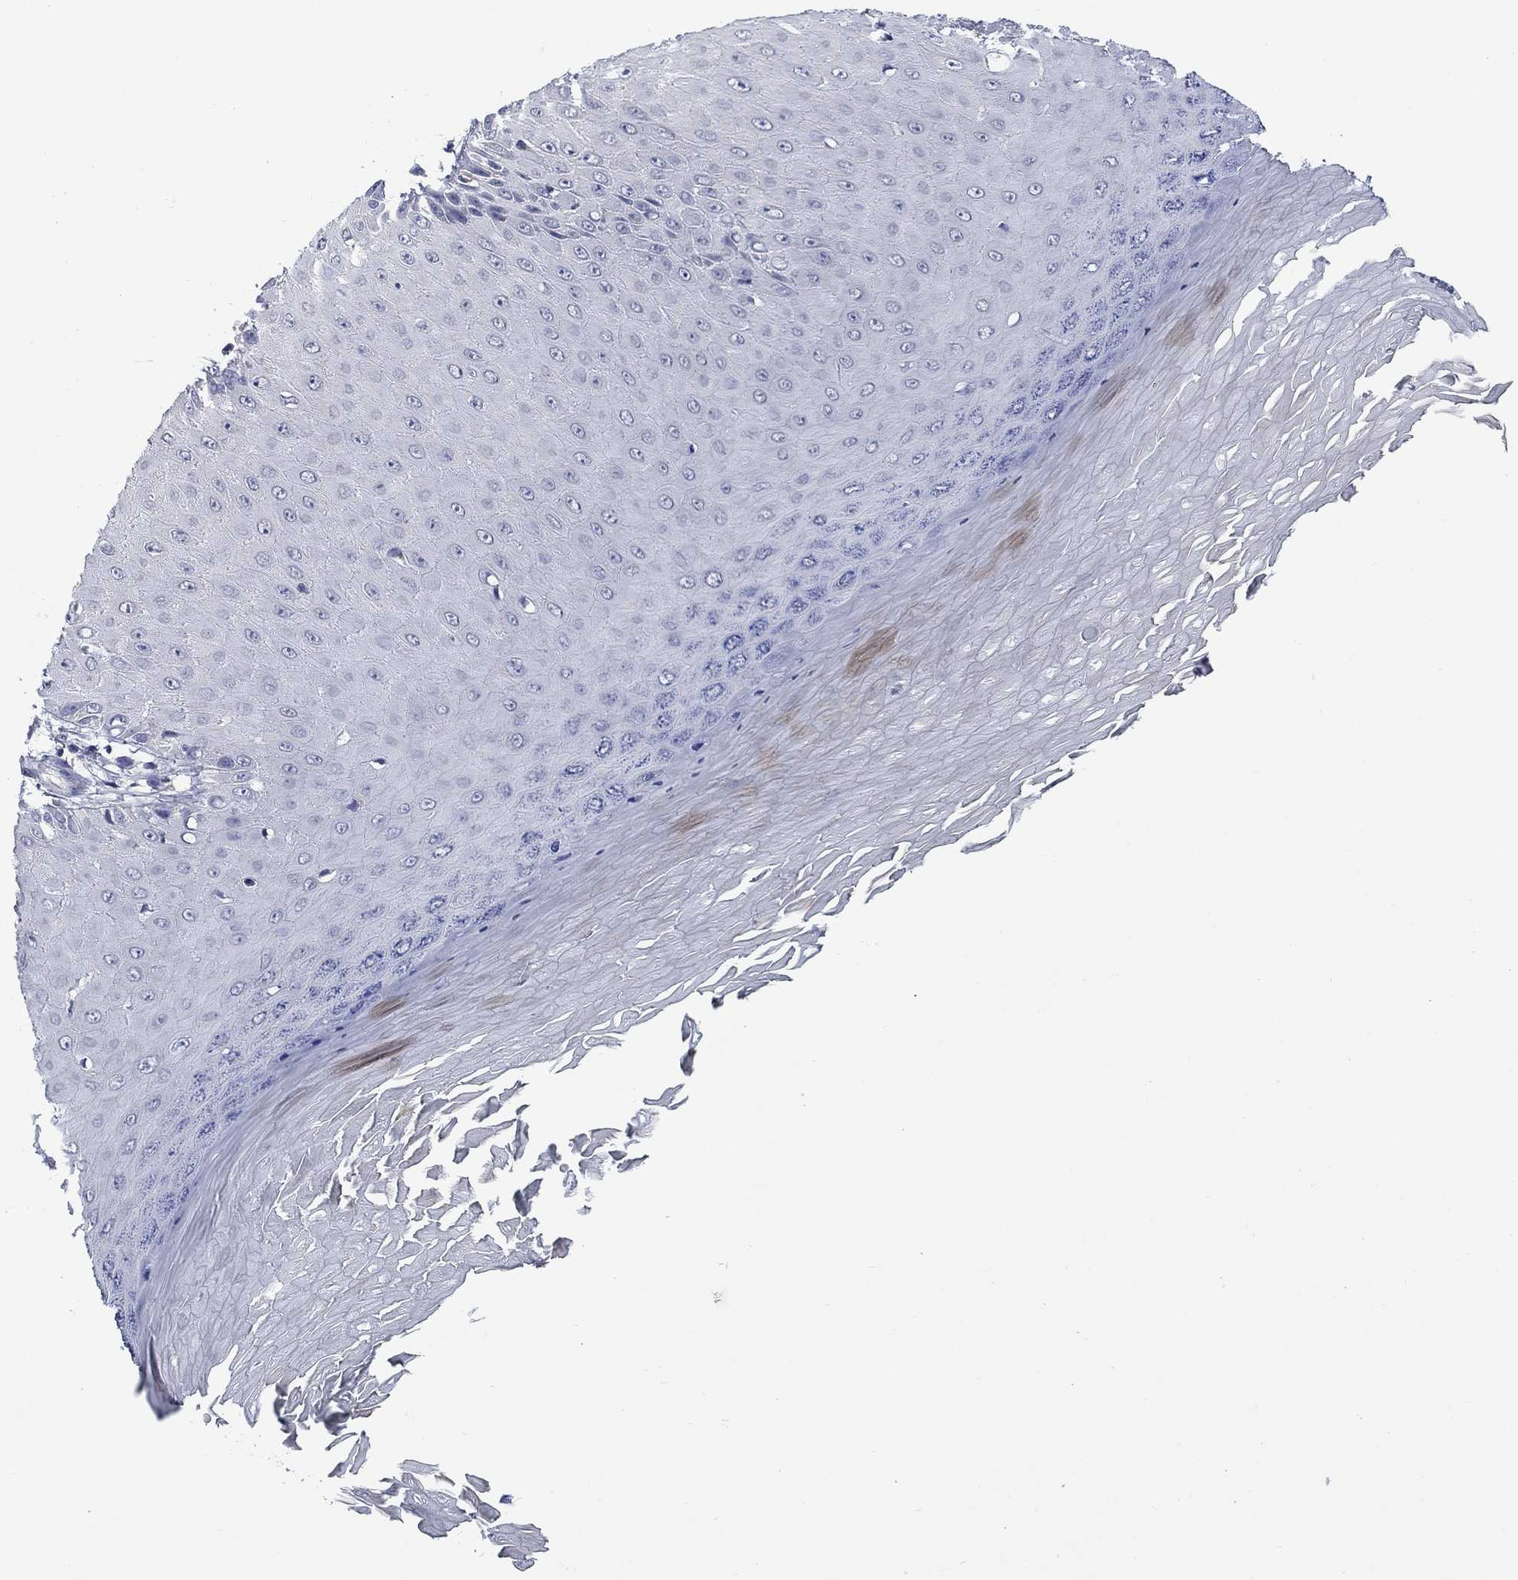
{"staining": {"intensity": "negative", "quantity": "none", "location": "none"}, "tissue": "skin cancer", "cell_type": "Tumor cells", "image_type": "cancer", "snomed": [{"axis": "morphology", "description": "Inflammation, NOS"}, {"axis": "morphology", "description": "Squamous cell carcinoma, NOS"}, {"axis": "topography", "description": "Skin"}], "caption": "Micrograph shows no protein expression in tumor cells of skin cancer (squamous cell carcinoma) tissue.", "gene": "FRK", "patient": {"sex": "male", "age": 70}}